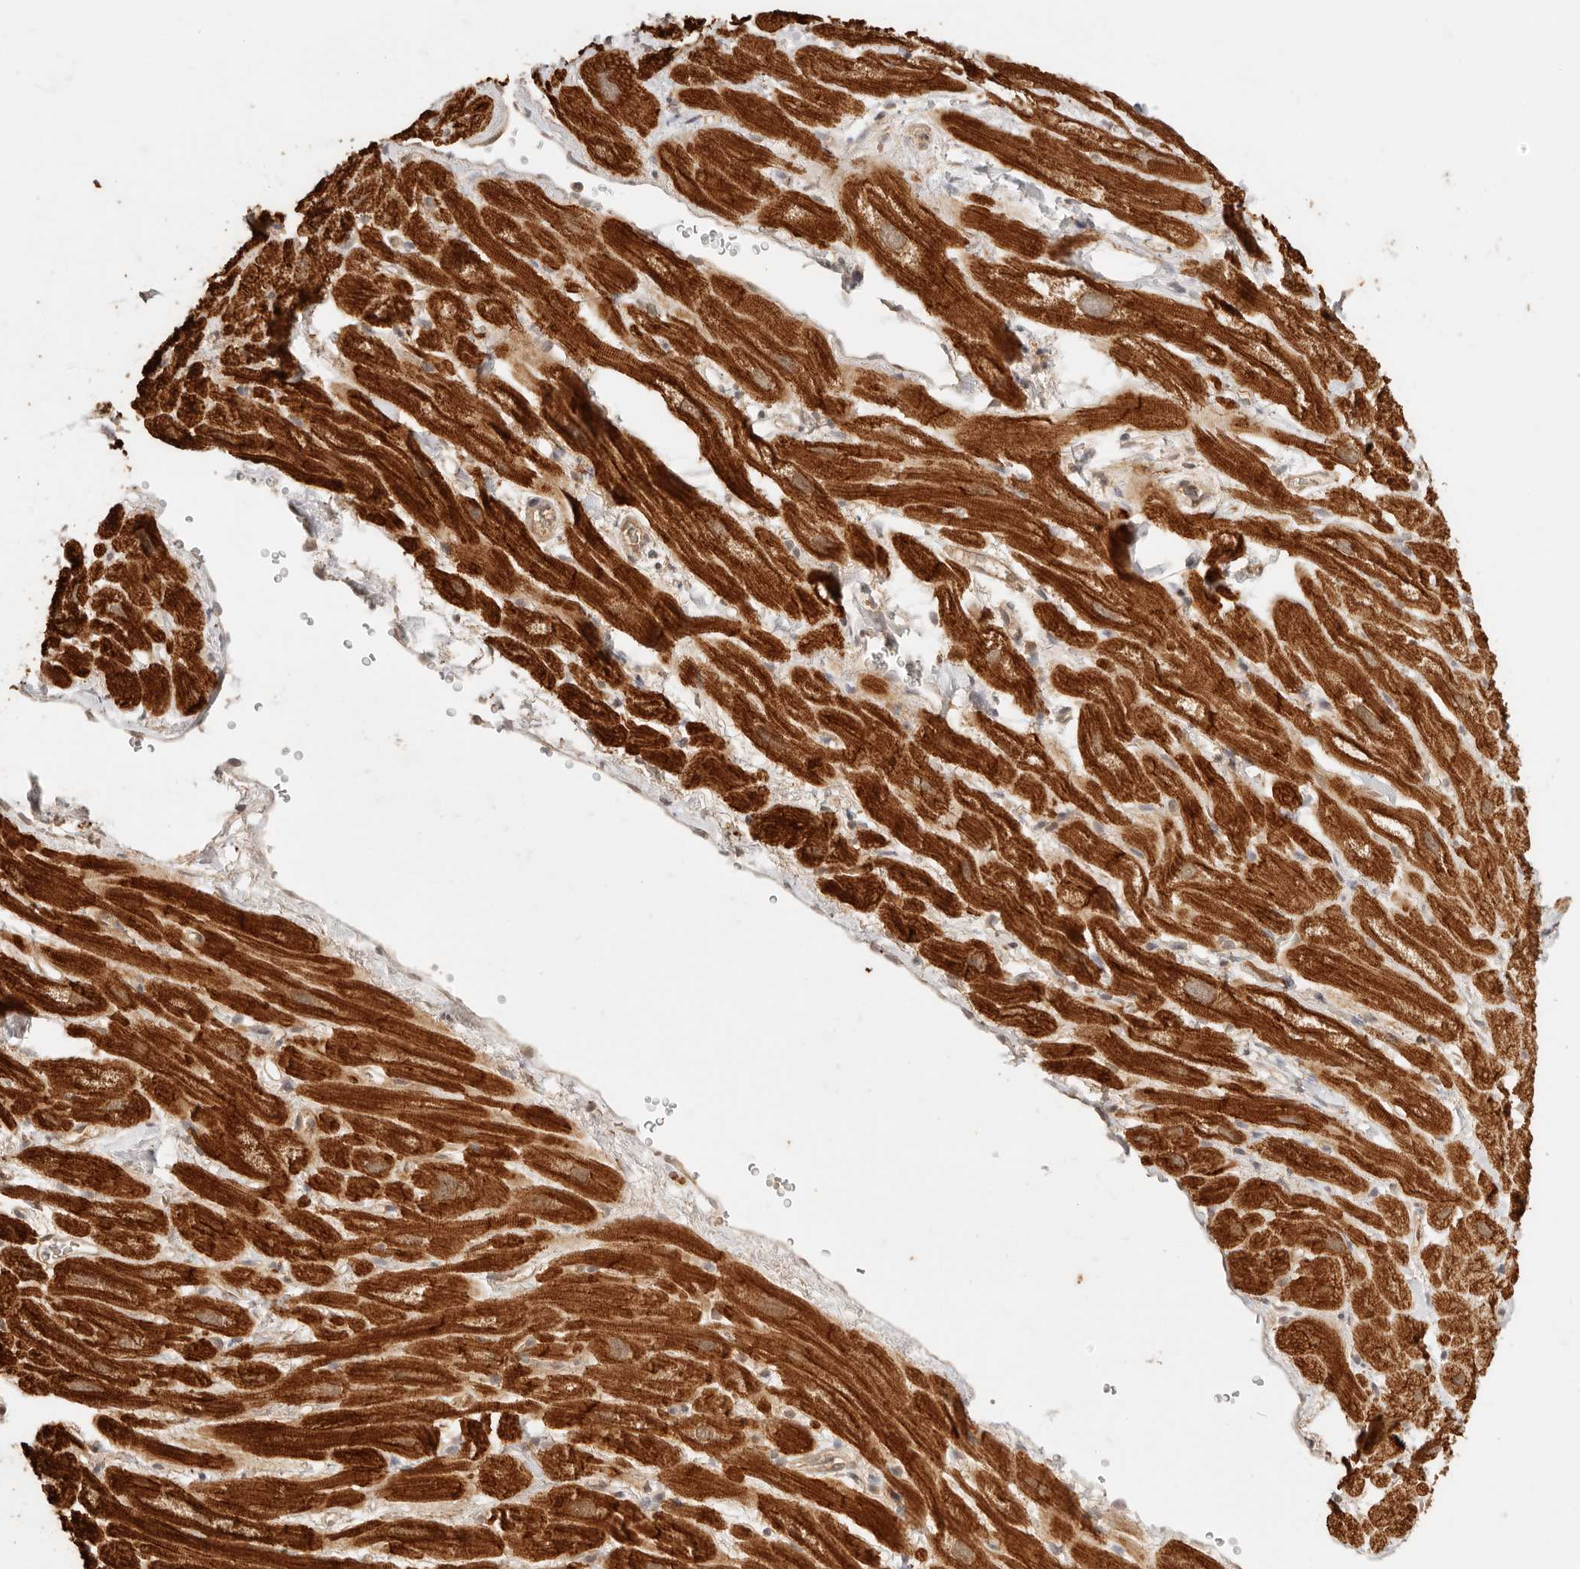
{"staining": {"intensity": "strong", "quantity": ">75%", "location": "cytoplasmic/membranous"}, "tissue": "heart muscle", "cell_type": "Cardiomyocytes", "image_type": "normal", "snomed": [{"axis": "morphology", "description": "Normal tissue, NOS"}, {"axis": "topography", "description": "Heart"}], "caption": "Protein expression analysis of unremarkable human heart muscle reveals strong cytoplasmic/membranous positivity in approximately >75% of cardiomyocytes. (DAB IHC with brightfield microscopy, high magnification).", "gene": "TRIM11", "patient": {"sex": "male", "age": 49}}